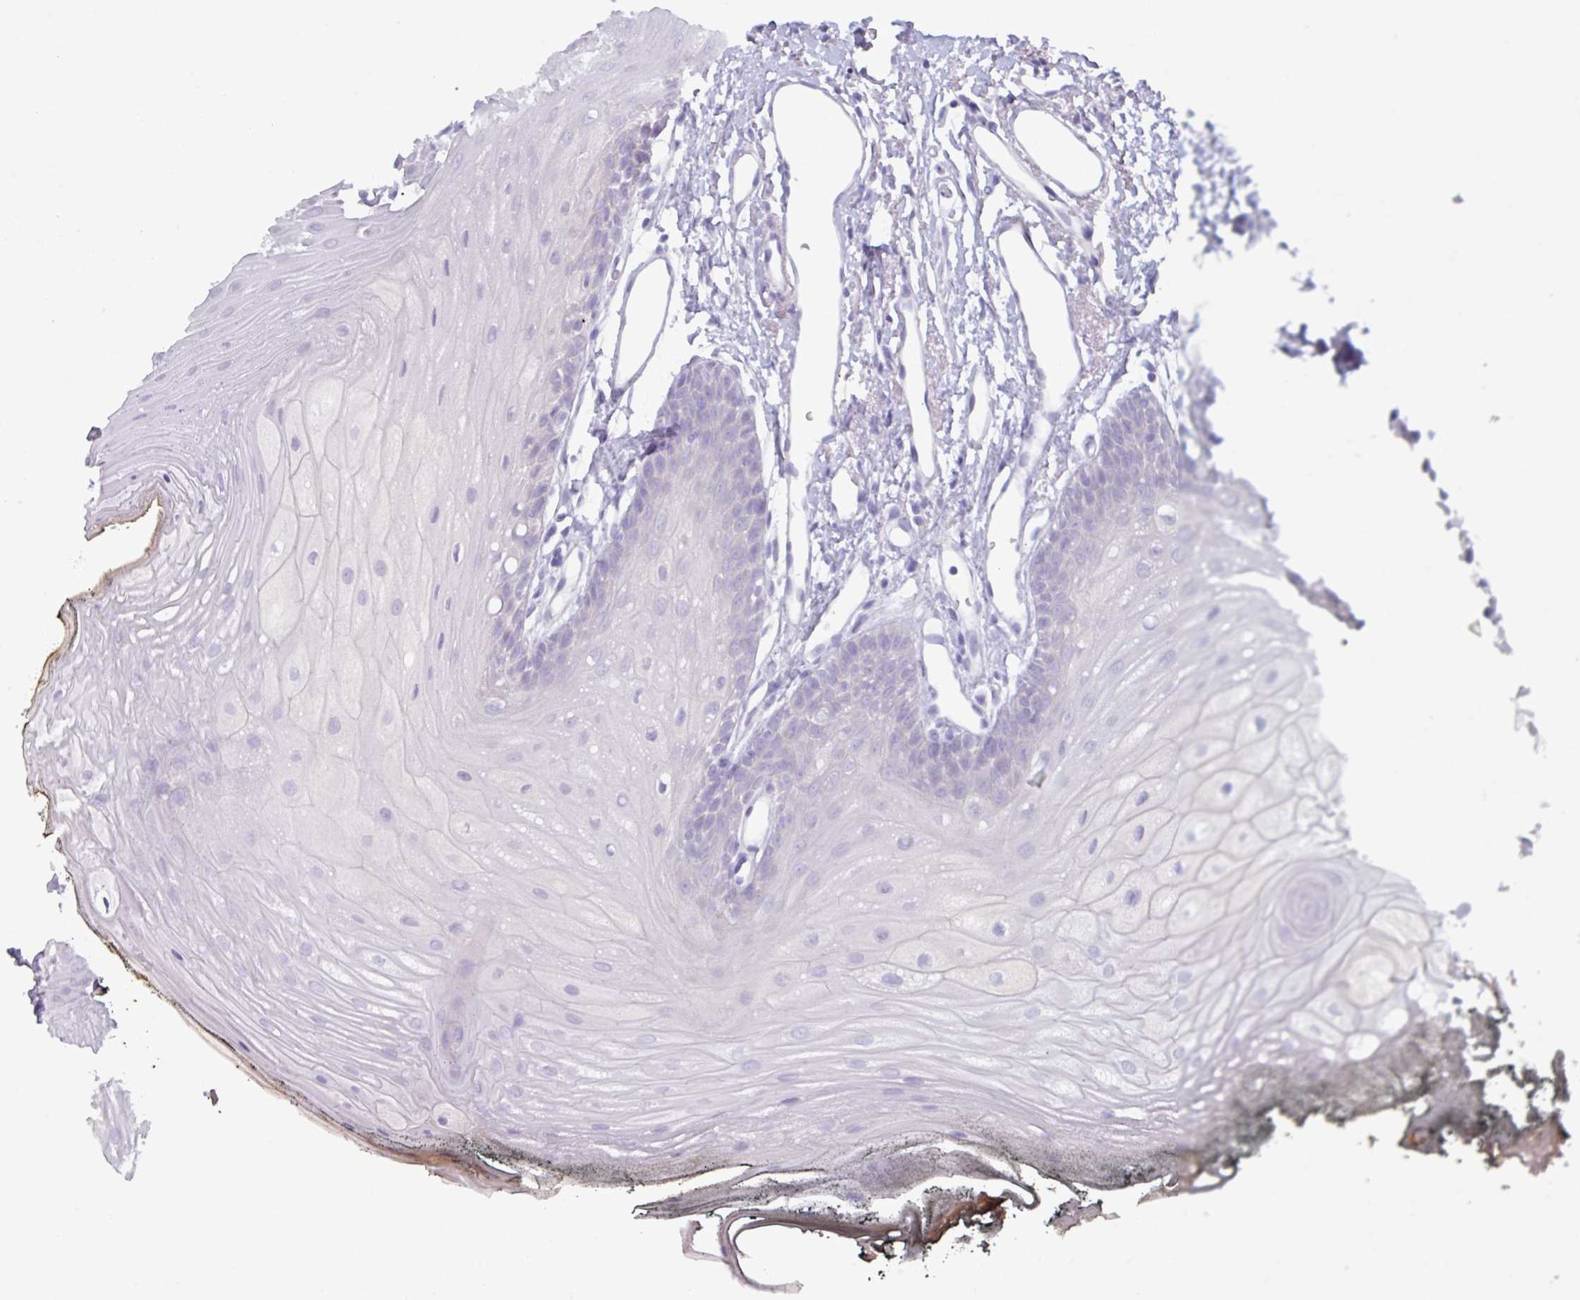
{"staining": {"intensity": "negative", "quantity": "none", "location": "none"}, "tissue": "oral mucosa", "cell_type": "Squamous epithelial cells", "image_type": "normal", "snomed": [{"axis": "morphology", "description": "Normal tissue, NOS"}, {"axis": "morphology", "description": "Squamous cell carcinoma, NOS"}, {"axis": "topography", "description": "Oral tissue"}, {"axis": "topography", "description": "Head-Neck"}], "caption": "This is an immunohistochemistry histopathology image of unremarkable oral mucosa. There is no positivity in squamous epithelial cells.", "gene": "OR2T10", "patient": {"sex": "female", "age": 81}}